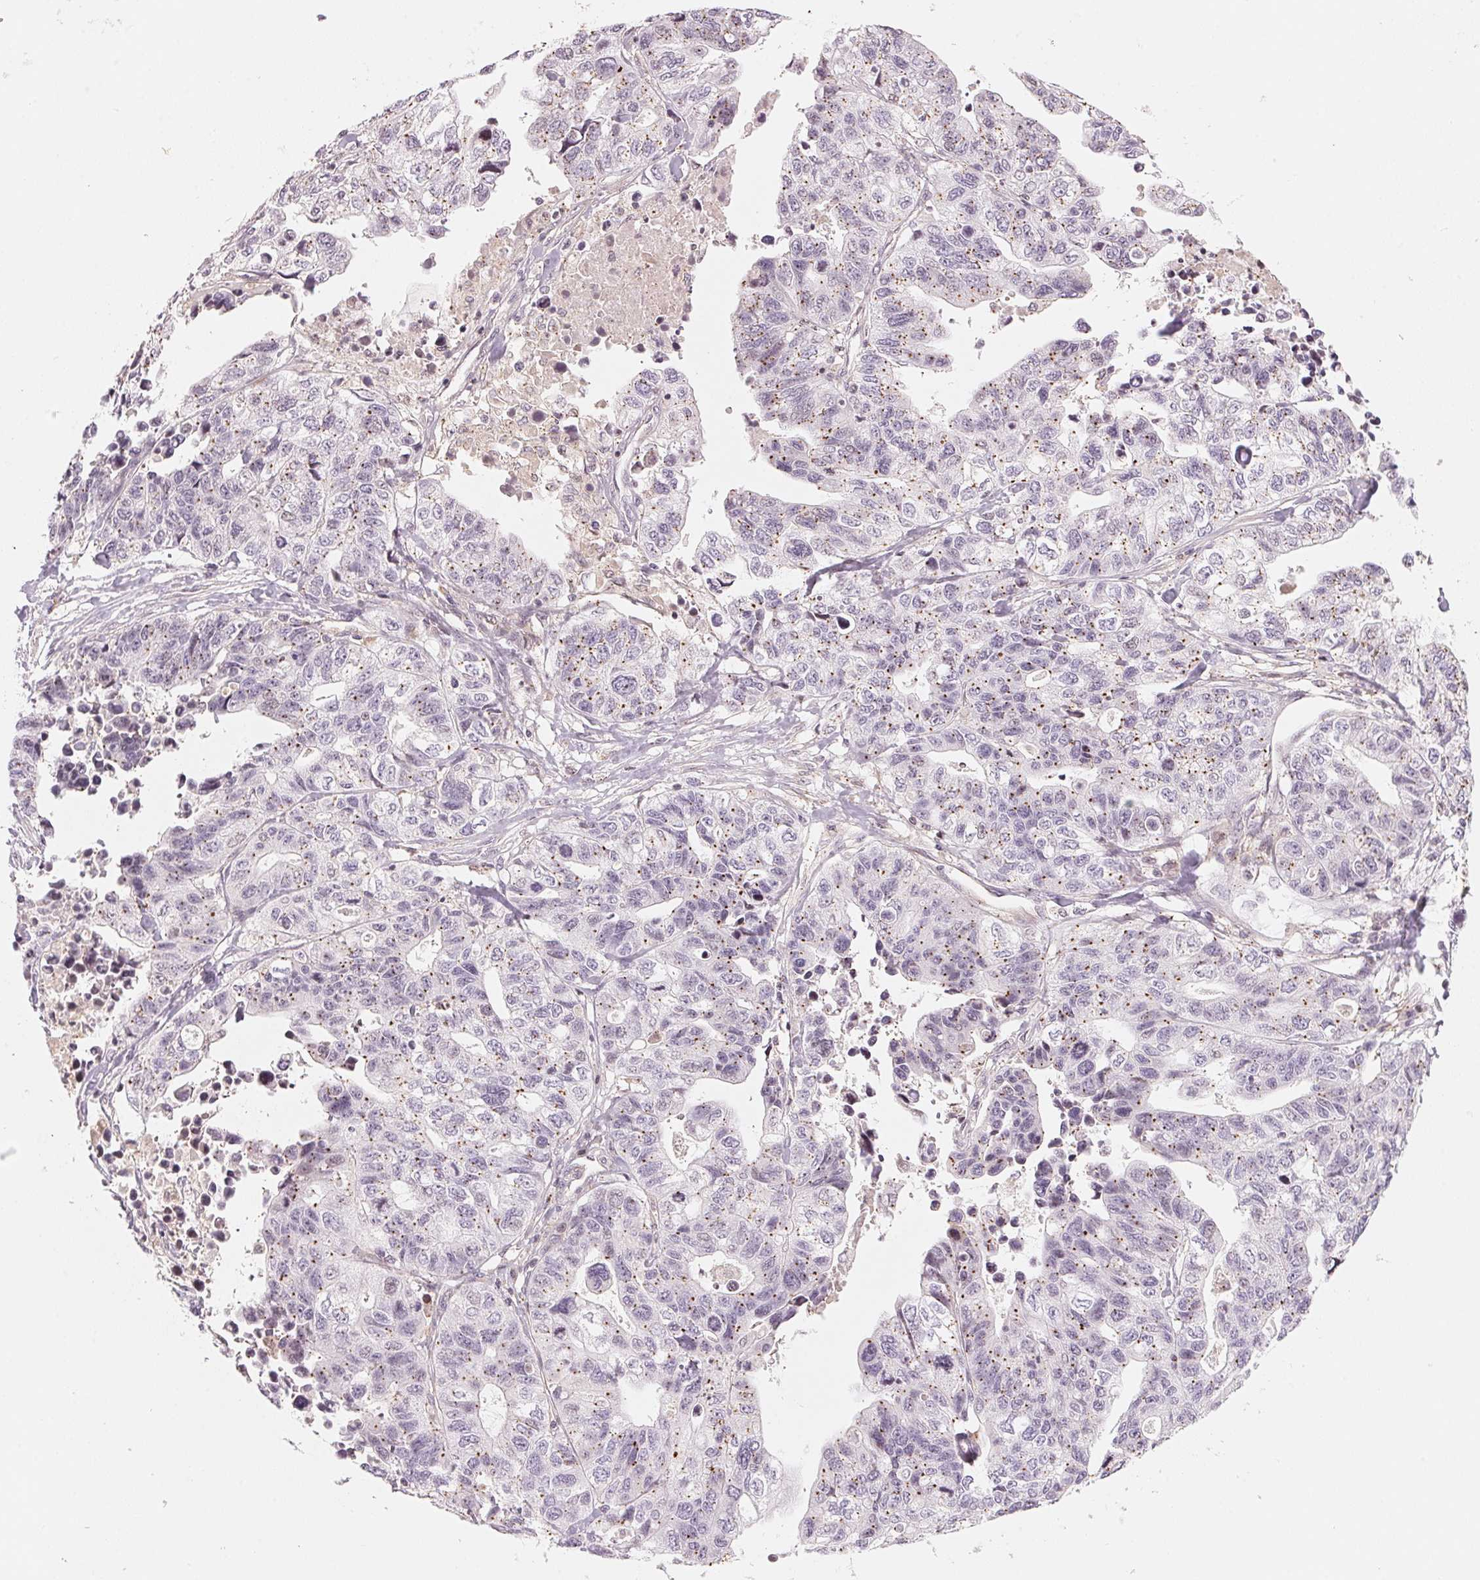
{"staining": {"intensity": "weak", "quantity": "25%-75%", "location": "cytoplasmic/membranous"}, "tissue": "stomach cancer", "cell_type": "Tumor cells", "image_type": "cancer", "snomed": [{"axis": "morphology", "description": "Adenocarcinoma, NOS"}, {"axis": "topography", "description": "Stomach, upper"}], "caption": "An immunohistochemistry (IHC) histopathology image of neoplastic tissue is shown. Protein staining in brown shows weak cytoplasmic/membranous positivity in stomach cancer within tumor cells.", "gene": "SLC17A4", "patient": {"sex": "female", "age": 67}}